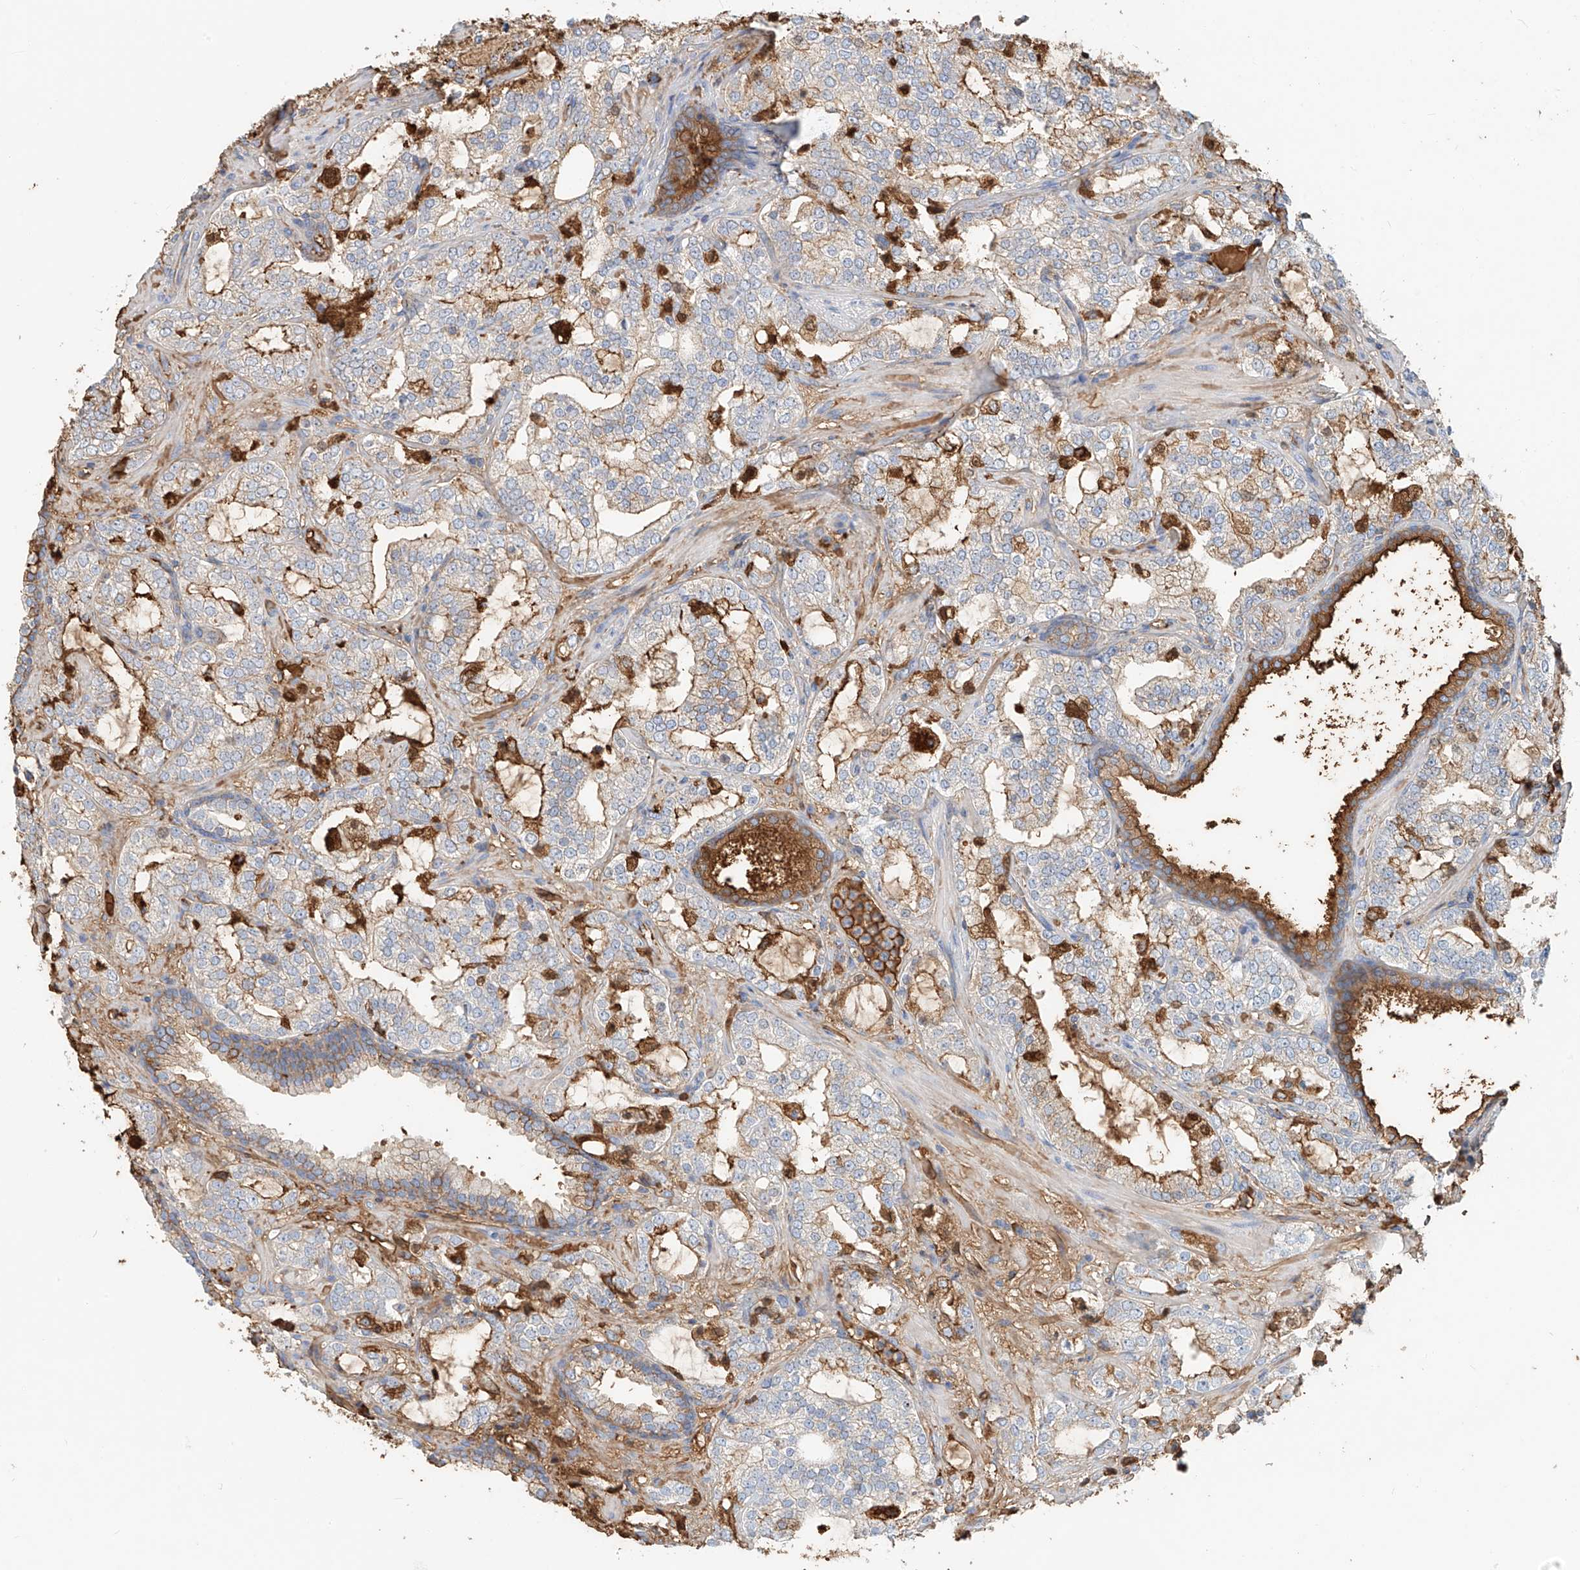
{"staining": {"intensity": "moderate", "quantity": "<25%", "location": "cytoplasmic/membranous"}, "tissue": "prostate cancer", "cell_type": "Tumor cells", "image_type": "cancer", "snomed": [{"axis": "morphology", "description": "Adenocarcinoma, High grade"}, {"axis": "topography", "description": "Prostate"}], "caption": "Immunohistochemistry (IHC) photomicrograph of neoplastic tissue: human prostate cancer (adenocarcinoma (high-grade)) stained using immunohistochemistry (IHC) displays low levels of moderate protein expression localized specifically in the cytoplasmic/membranous of tumor cells, appearing as a cytoplasmic/membranous brown color.", "gene": "ZFP30", "patient": {"sex": "male", "age": 64}}